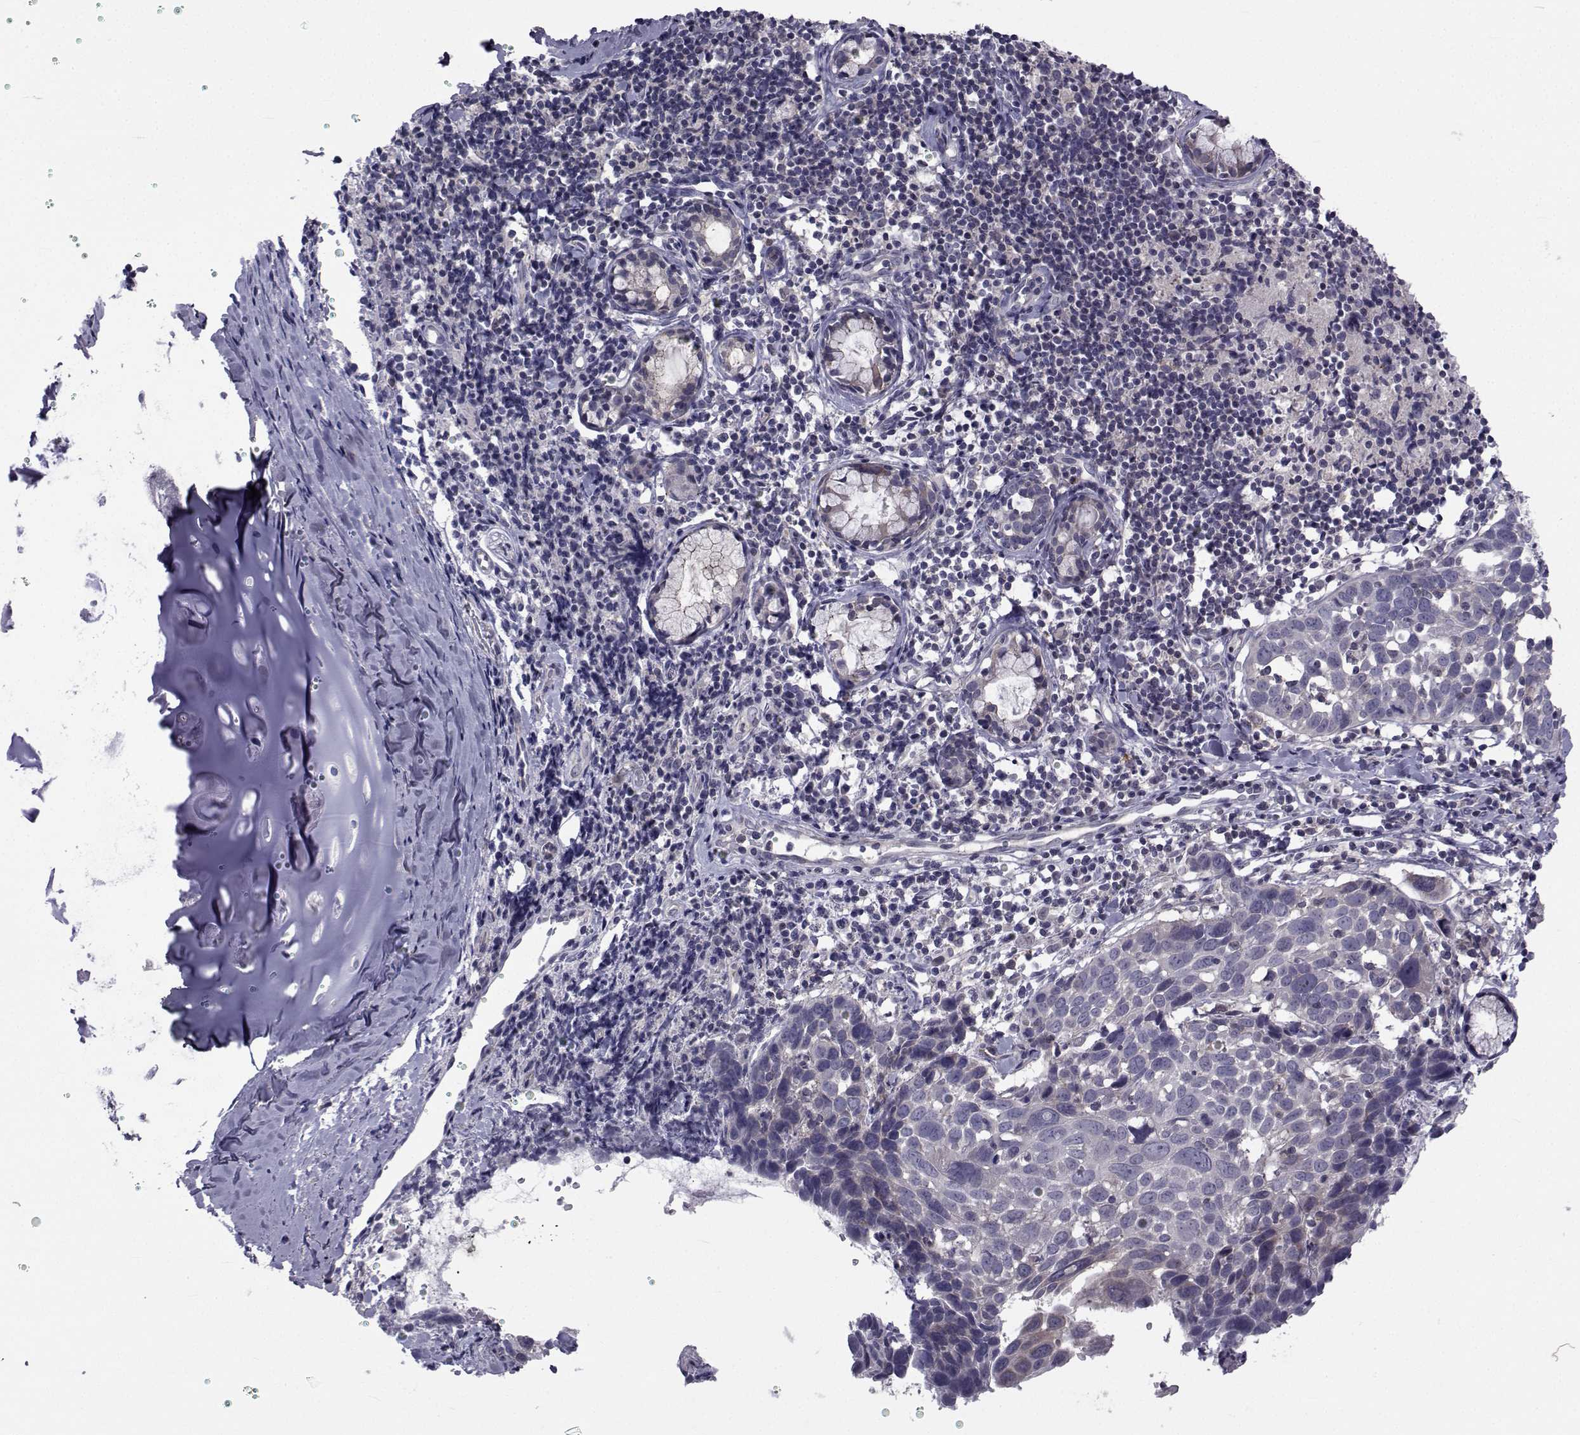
{"staining": {"intensity": "negative", "quantity": "none", "location": "none"}, "tissue": "lung cancer", "cell_type": "Tumor cells", "image_type": "cancer", "snomed": [{"axis": "morphology", "description": "Squamous cell carcinoma, NOS"}, {"axis": "topography", "description": "Lung"}], "caption": "Squamous cell carcinoma (lung) was stained to show a protein in brown. There is no significant expression in tumor cells.", "gene": "SLC30A10", "patient": {"sex": "male", "age": 57}}